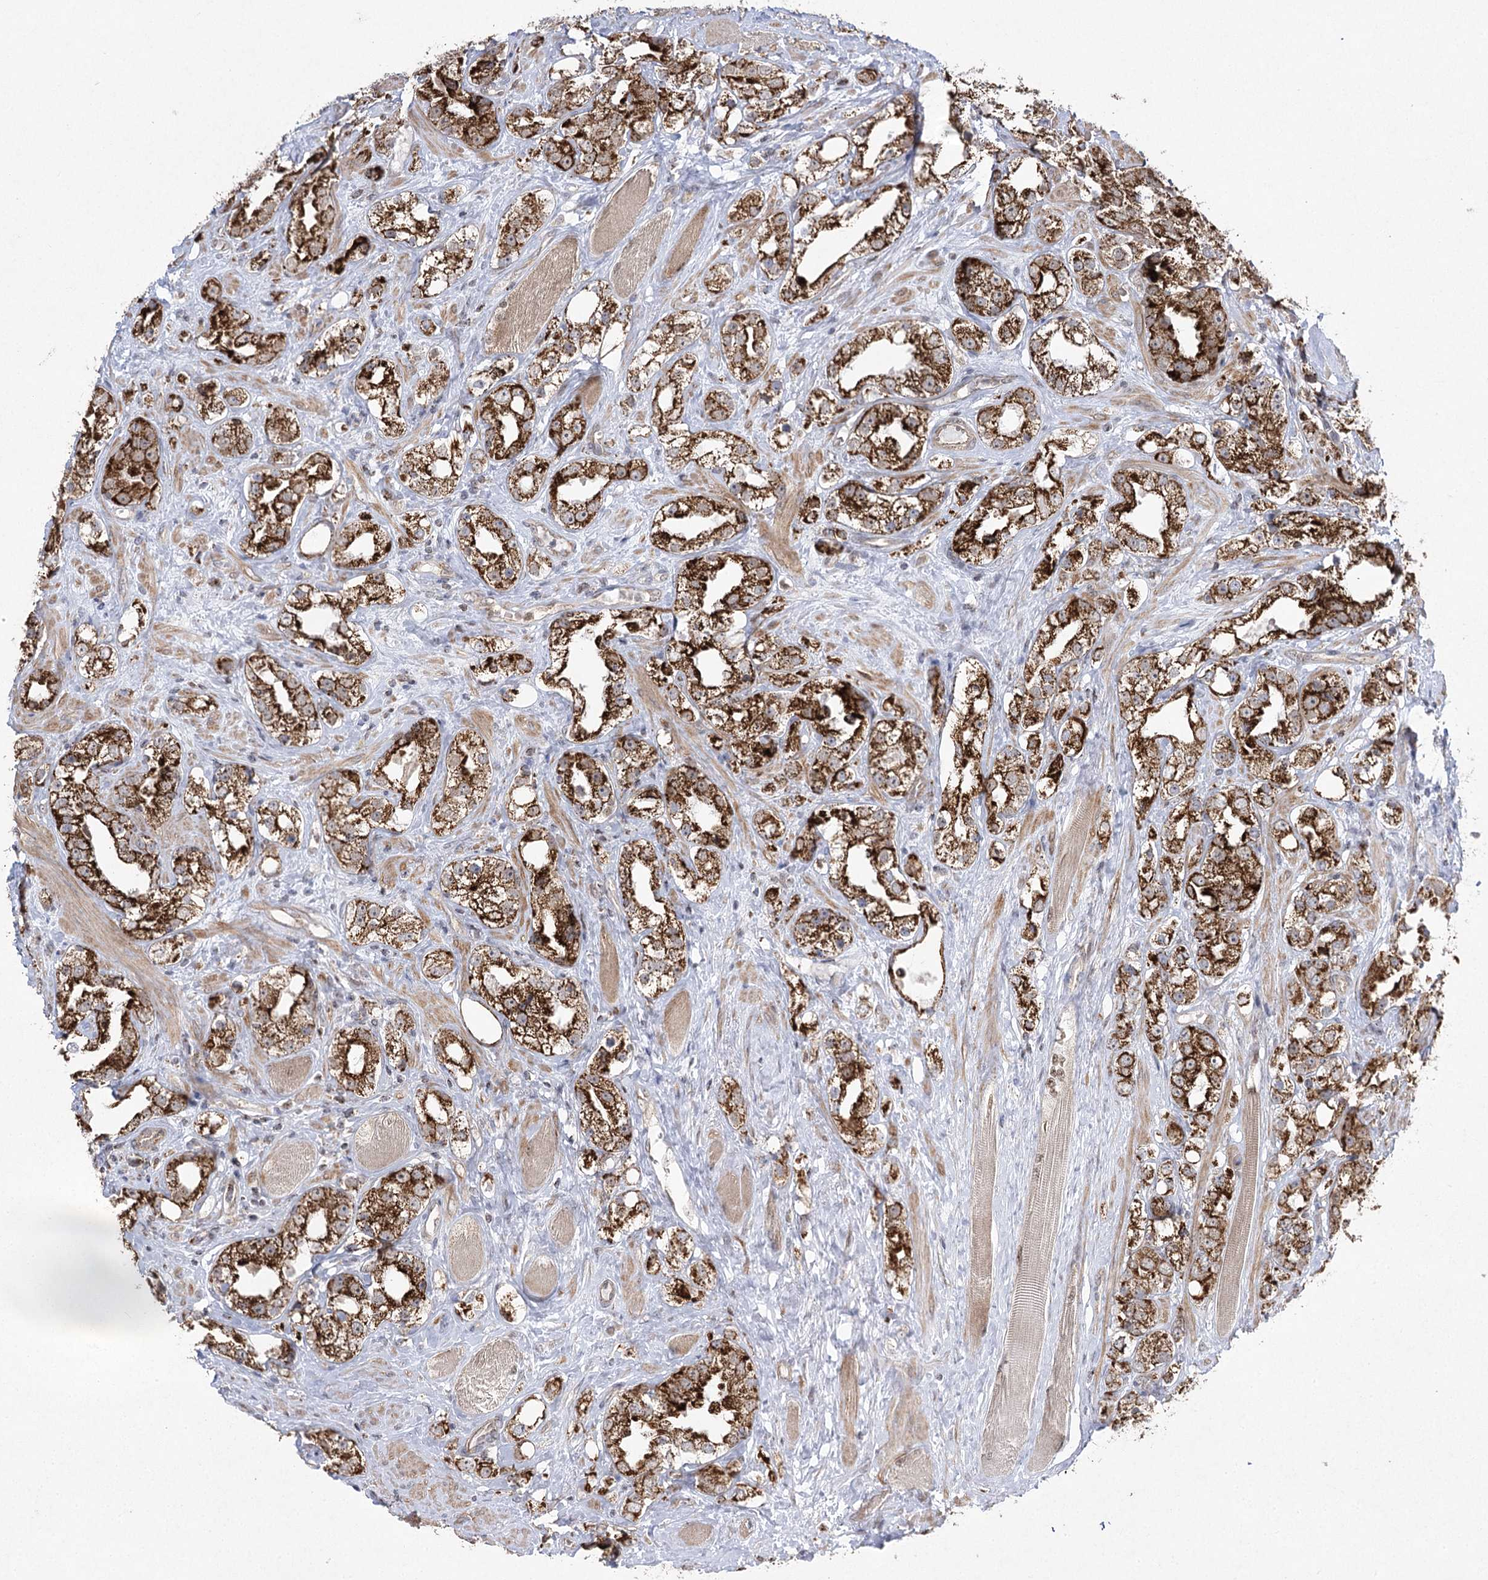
{"staining": {"intensity": "strong", "quantity": ">75%", "location": "cytoplasmic/membranous"}, "tissue": "prostate cancer", "cell_type": "Tumor cells", "image_type": "cancer", "snomed": [{"axis": "morphology", "description": "Adenocarcinoma, NOS"}, {"axis": "topography", "description": "Prostate"}], "caption": "Human adenocarcinoma (prostate) stained with a protein marker demonstrates strong staining in tumor cells.", "gene": "SLC4A1AP", "patient": {"sex": "male", "age": 79}}